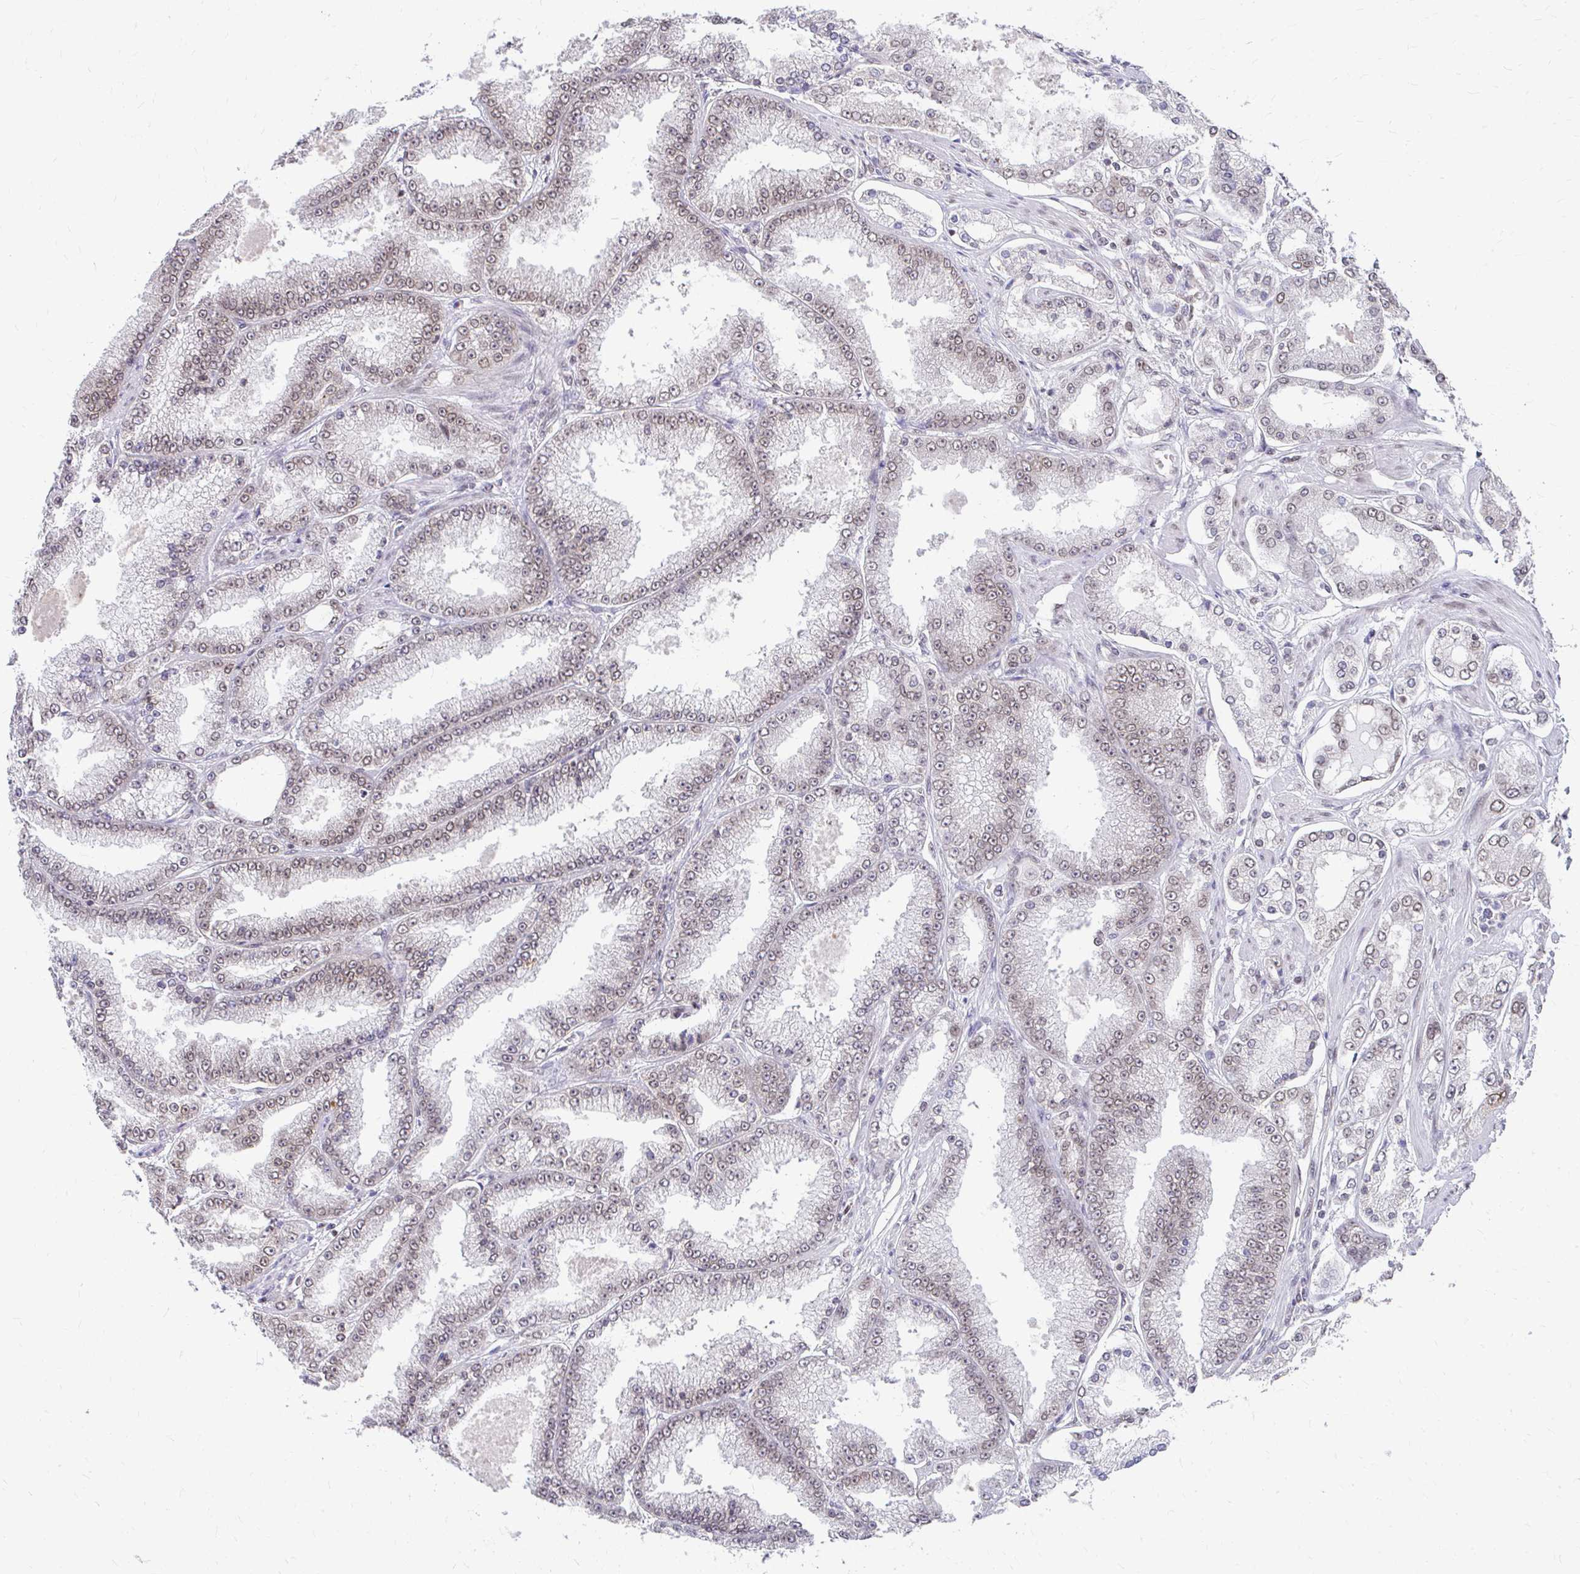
{"staining": {"intensity": "moderate", "quantity": "<25%", "location": "cytoplasmic/membranous,nuclear"}, "tissue": "prostate cancer", "cell_type": "Tumor cells", "image_type": "cancer", "snomed": [{"axis": "morphology", "description": "Adenocarcinoma, High grade"}, {"axis": "topography", "description": "Prostate"}], "caption": "High-grade adenocarcinoma (prostate) tissue reveals moderate cytoplasmic/membranous and nuclear positivity in approximately <25% of tumor cells", "gene": "XPO1", "patient": {"sex": "male", "age": 68}}